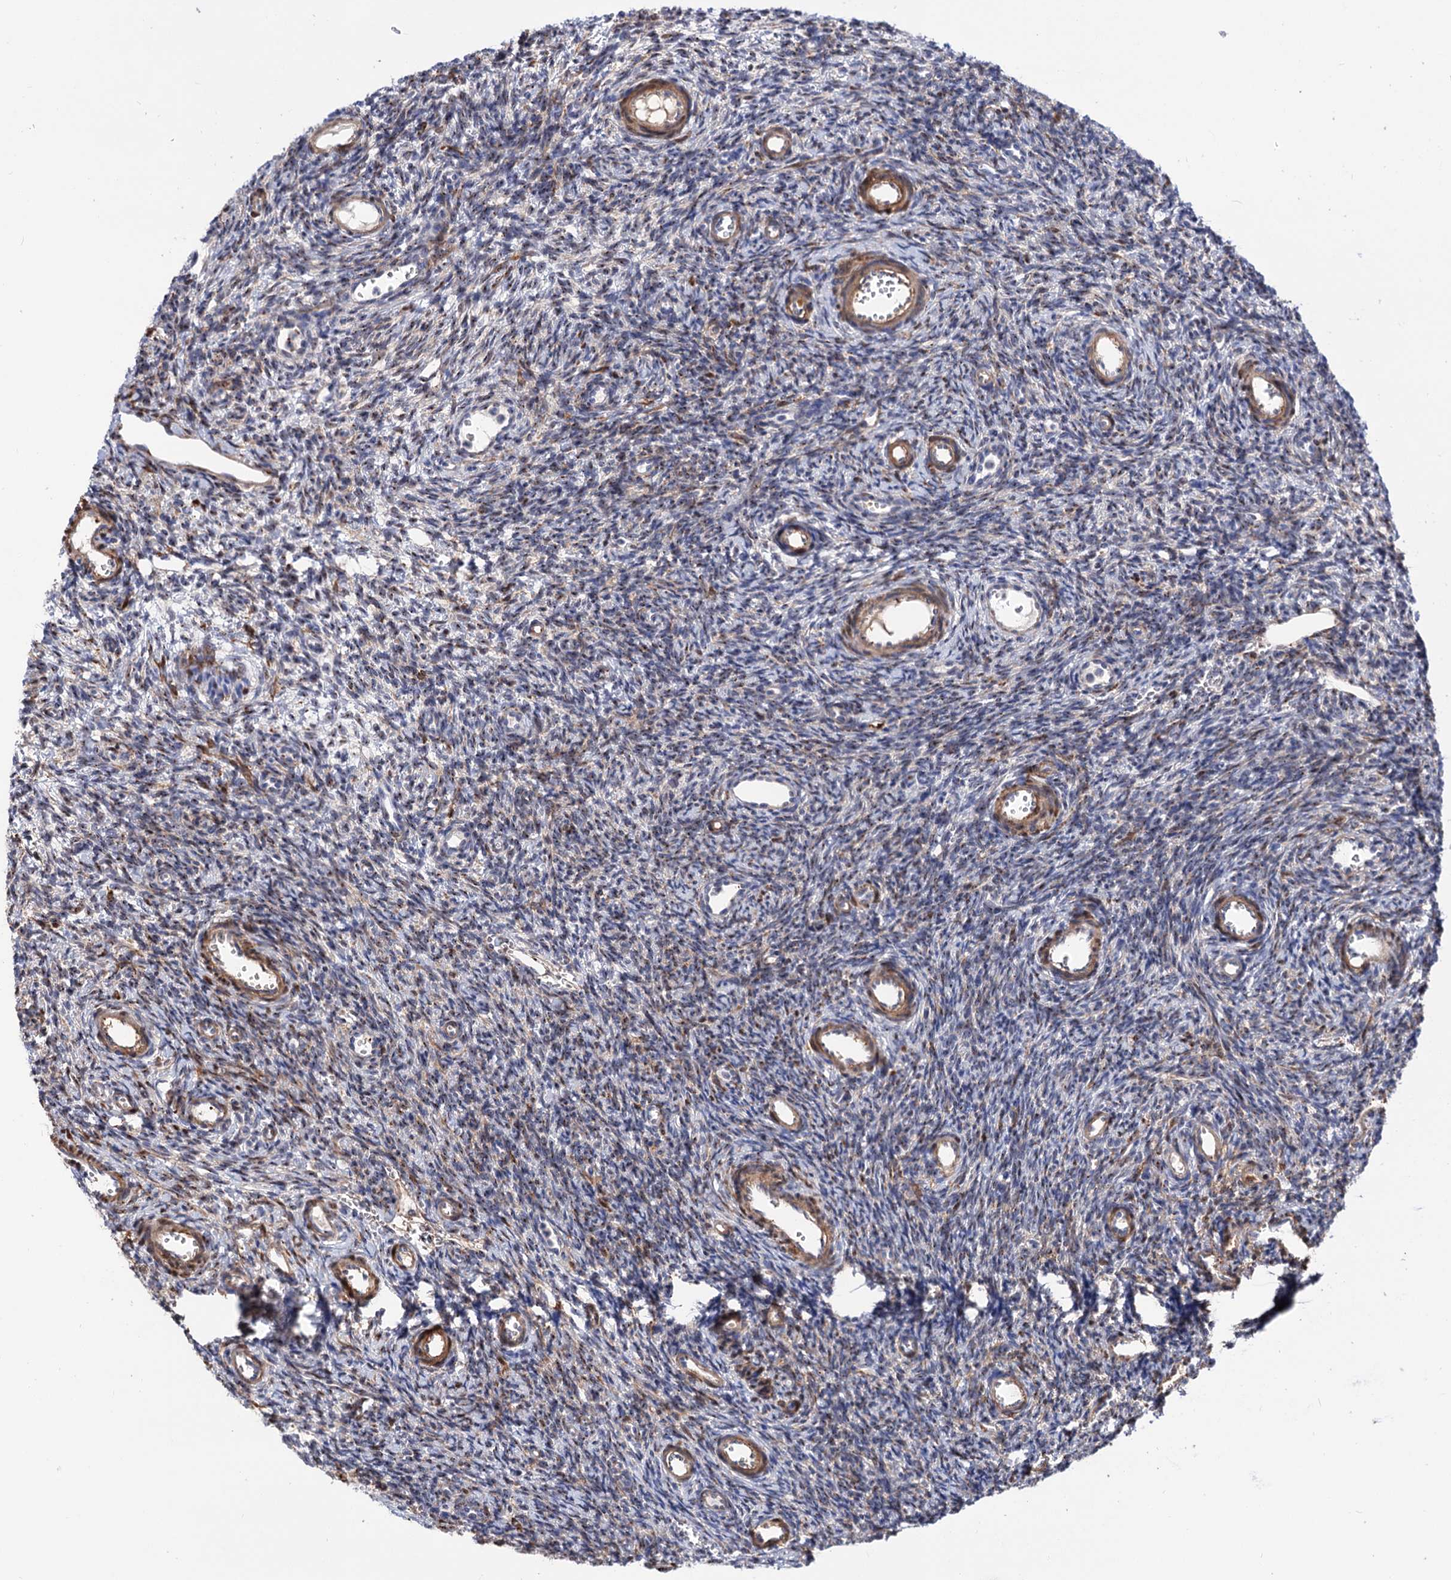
{"staining": {"intensity": "moderate", "quantity": "25%-75%", "location": "cytoplasmic/membranous"}, "tissue": "ovary", "cell_type": "Ovarian stroma cells", "image_type": "normal", "snomed": [{"axis": "morphology", "description": "Normal tissue, NOS"}, {"axis": "topography", "description": "Ovary"}], "caption": "DAB immunohistochemical staining of normal ovary reveals moderate cytoplasmic/membranous protein positivity in about 25%-75% of ovarian stroma cells.", "gene": "C11orf96", "patient": {"sex": "female", "age": 39}}